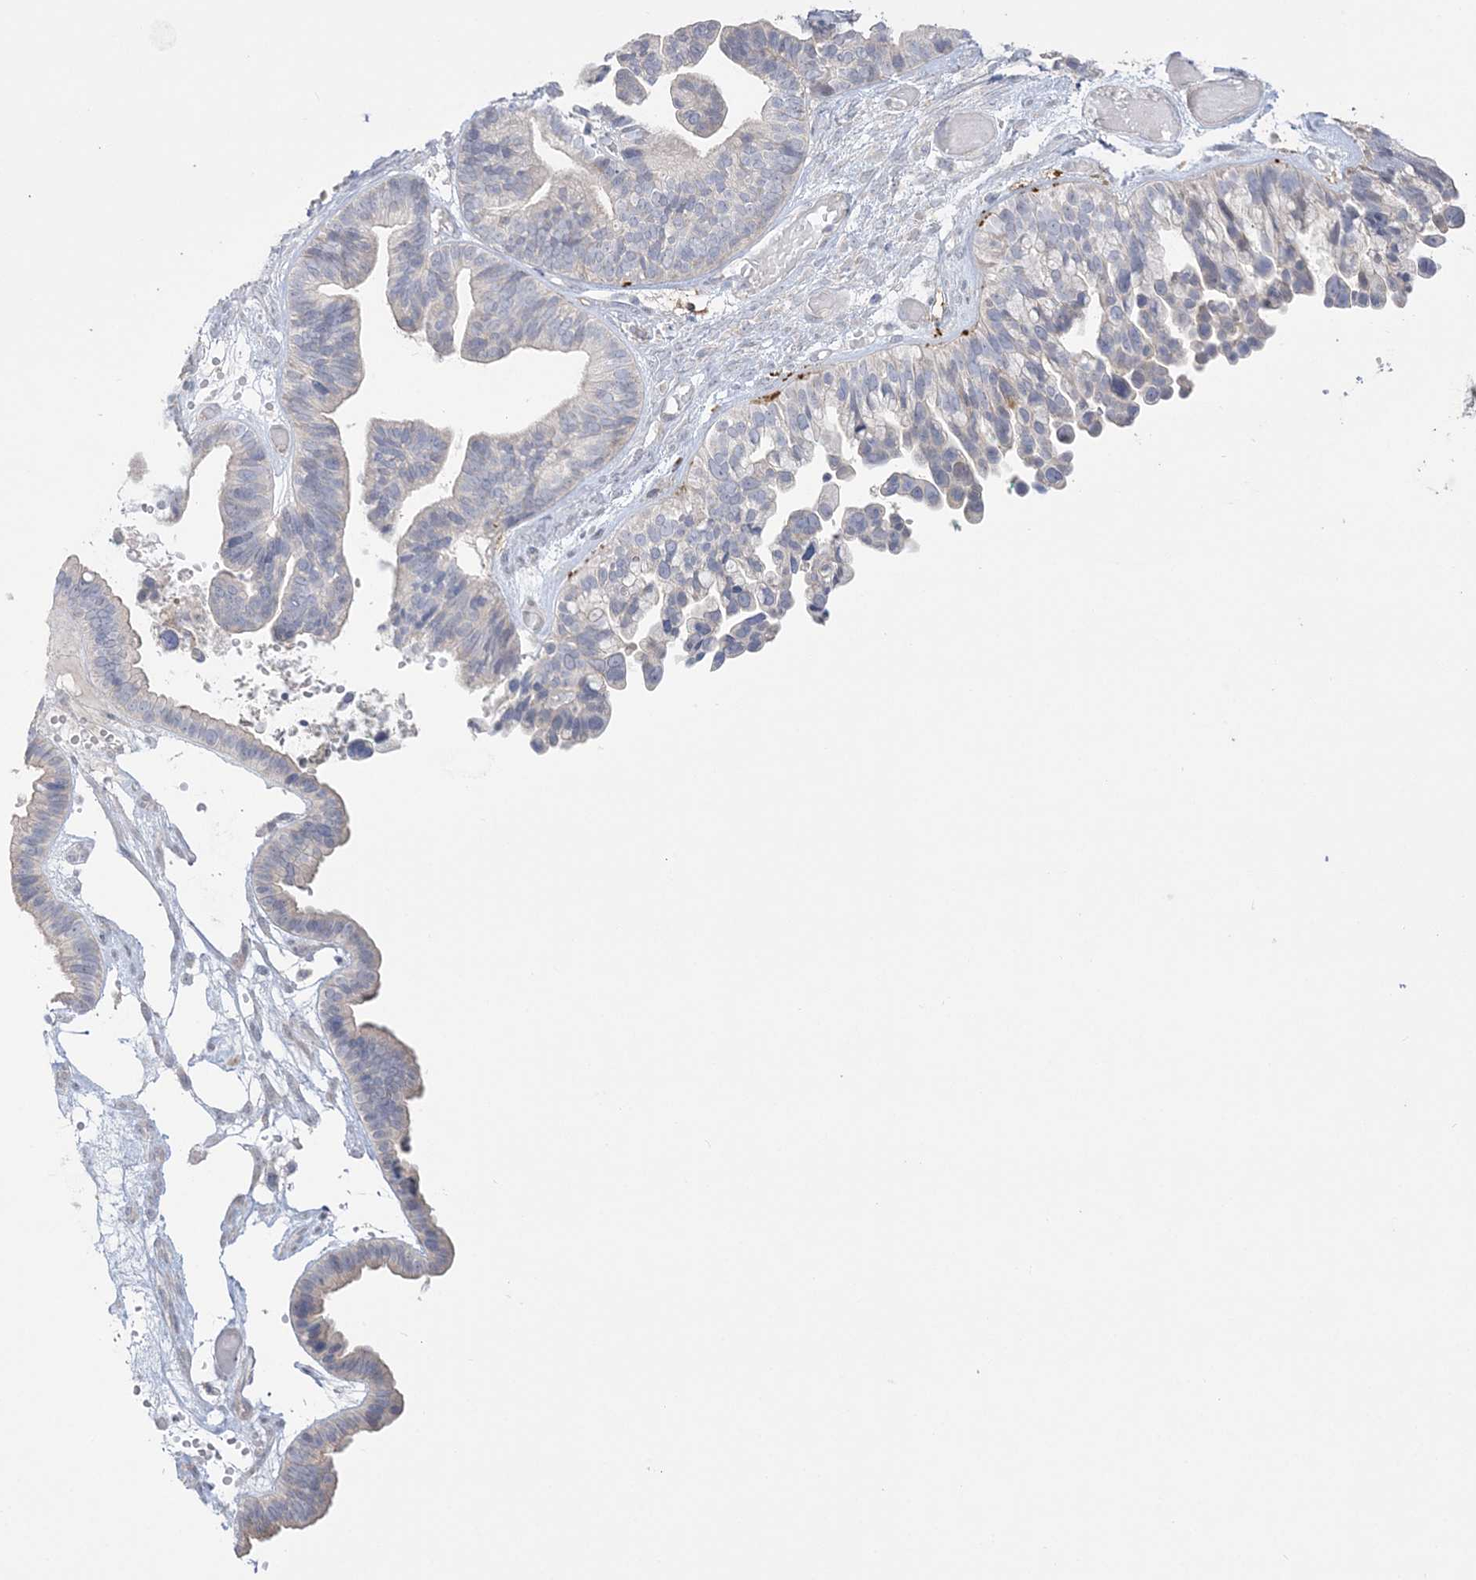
{"staining": {"intensity": "negative", "quantity": "none", "location": "none"}, "tissue": "ovarian cancer", "cell_type": "Tumor cells", "image_type": "cancer", "snomed": [{"axis": "morphology", "description": "Cystadenocarcinoma, serous, NOS"}, {"axis": "topography", "description": "Ovary"}], "caption": "DAB immunohistochemical staining of human ovarian cancer (serous cystadenocarcinoma) shows no significant expression in tumor cells.", "gene": "HAAO", "patient": {"sex": "female", "age": 56}}